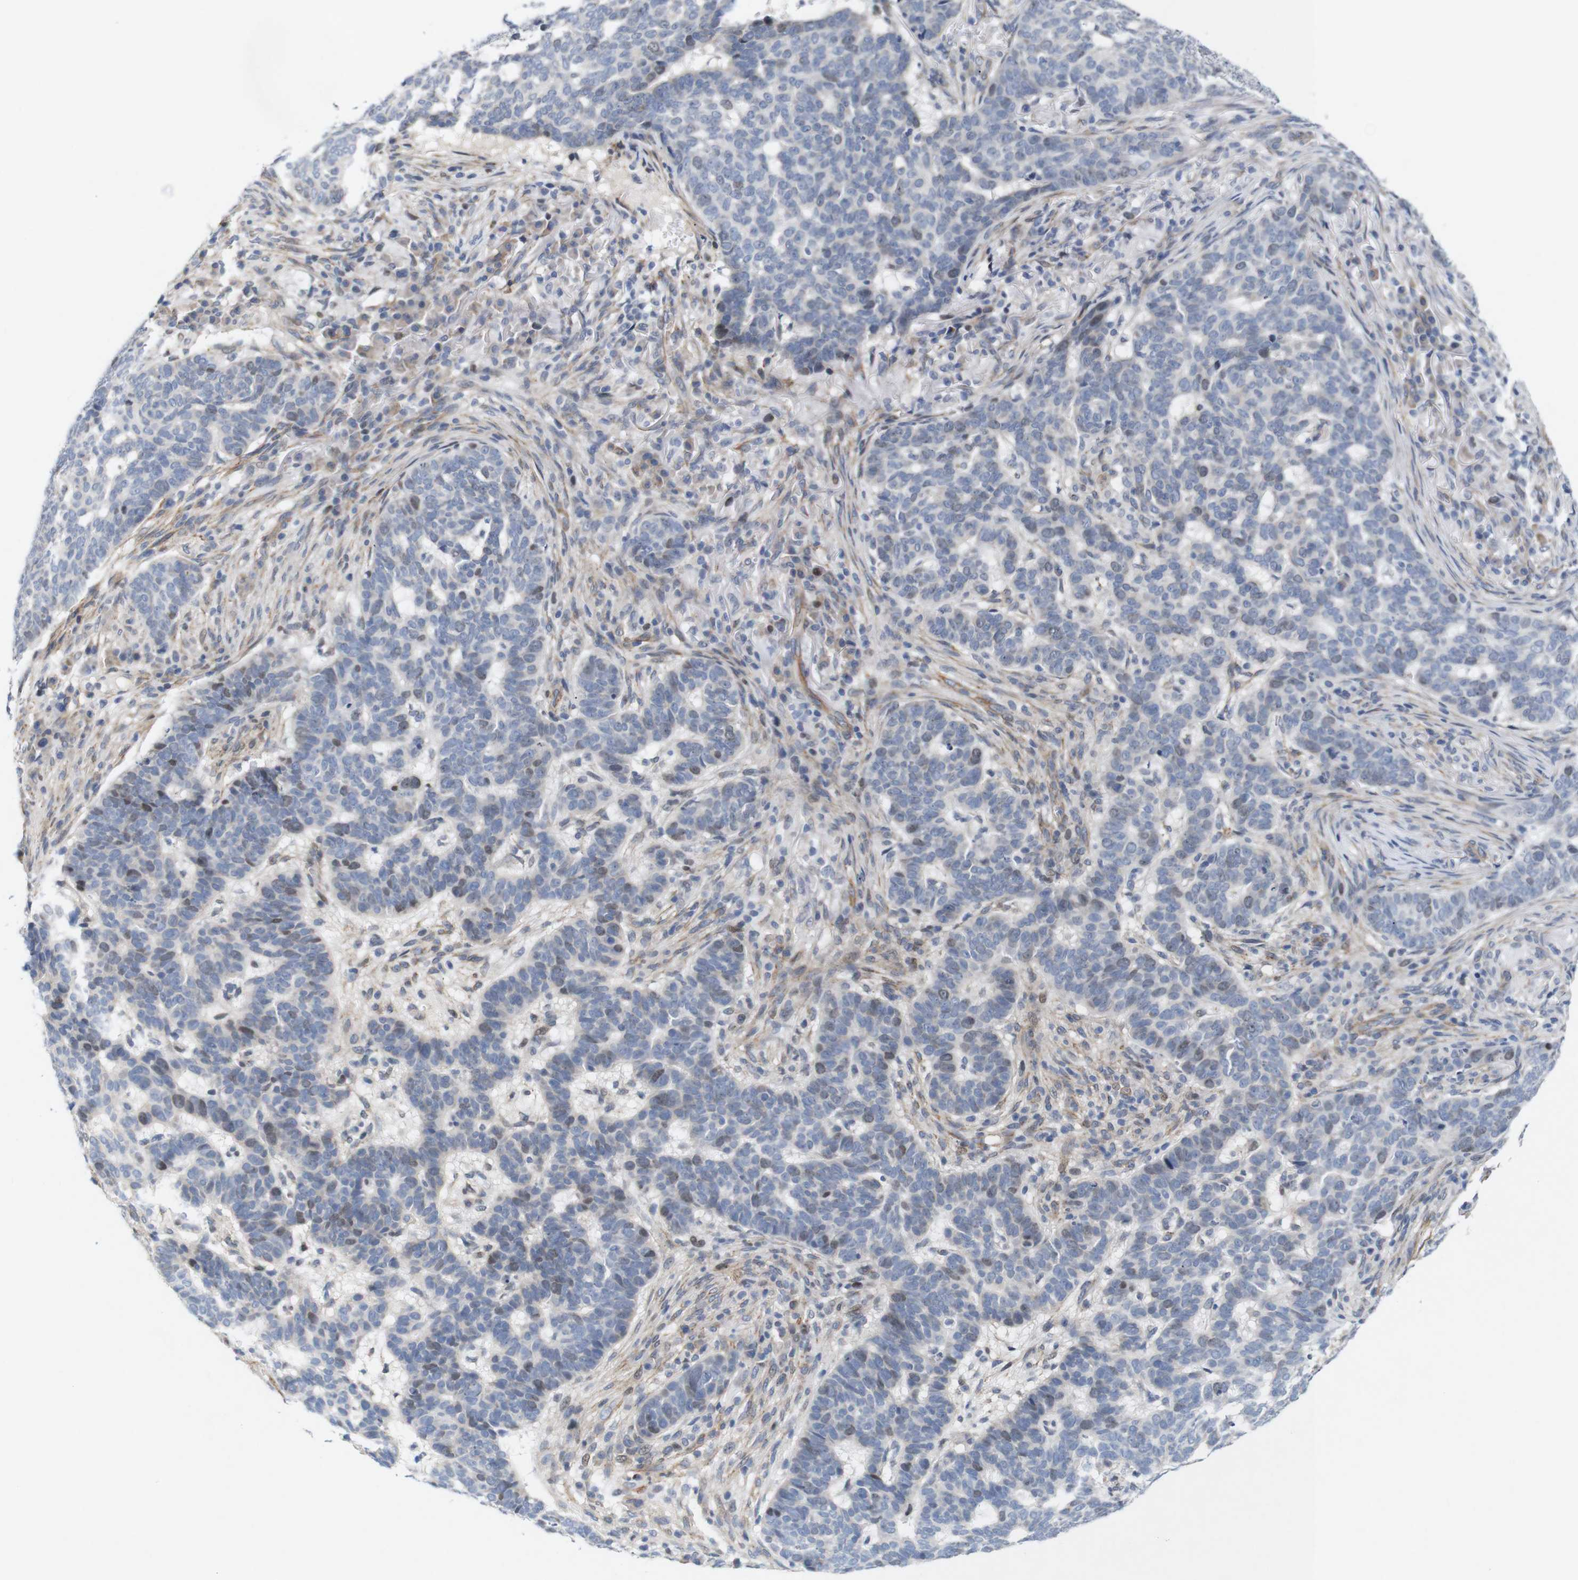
{"staining": {"intensity": "weak", "quantity": "<25%", "location": "cytoplasmic/membranous,nuclear"}, "tissue": "skin cancer", "cell_type": "Tumor cells", "image_type": "cancer", "snomed": [{"axis": "morphology", "description": "Basal cell carcinoma"}, {"axis": "topography", "description": "Skin"}], "caption": "IHC of basal cell carcinoma (skin) demonstrates no staining in tumor cells.", "gene": "CYB561", "patient": {"sex": "male", "age": 85}}